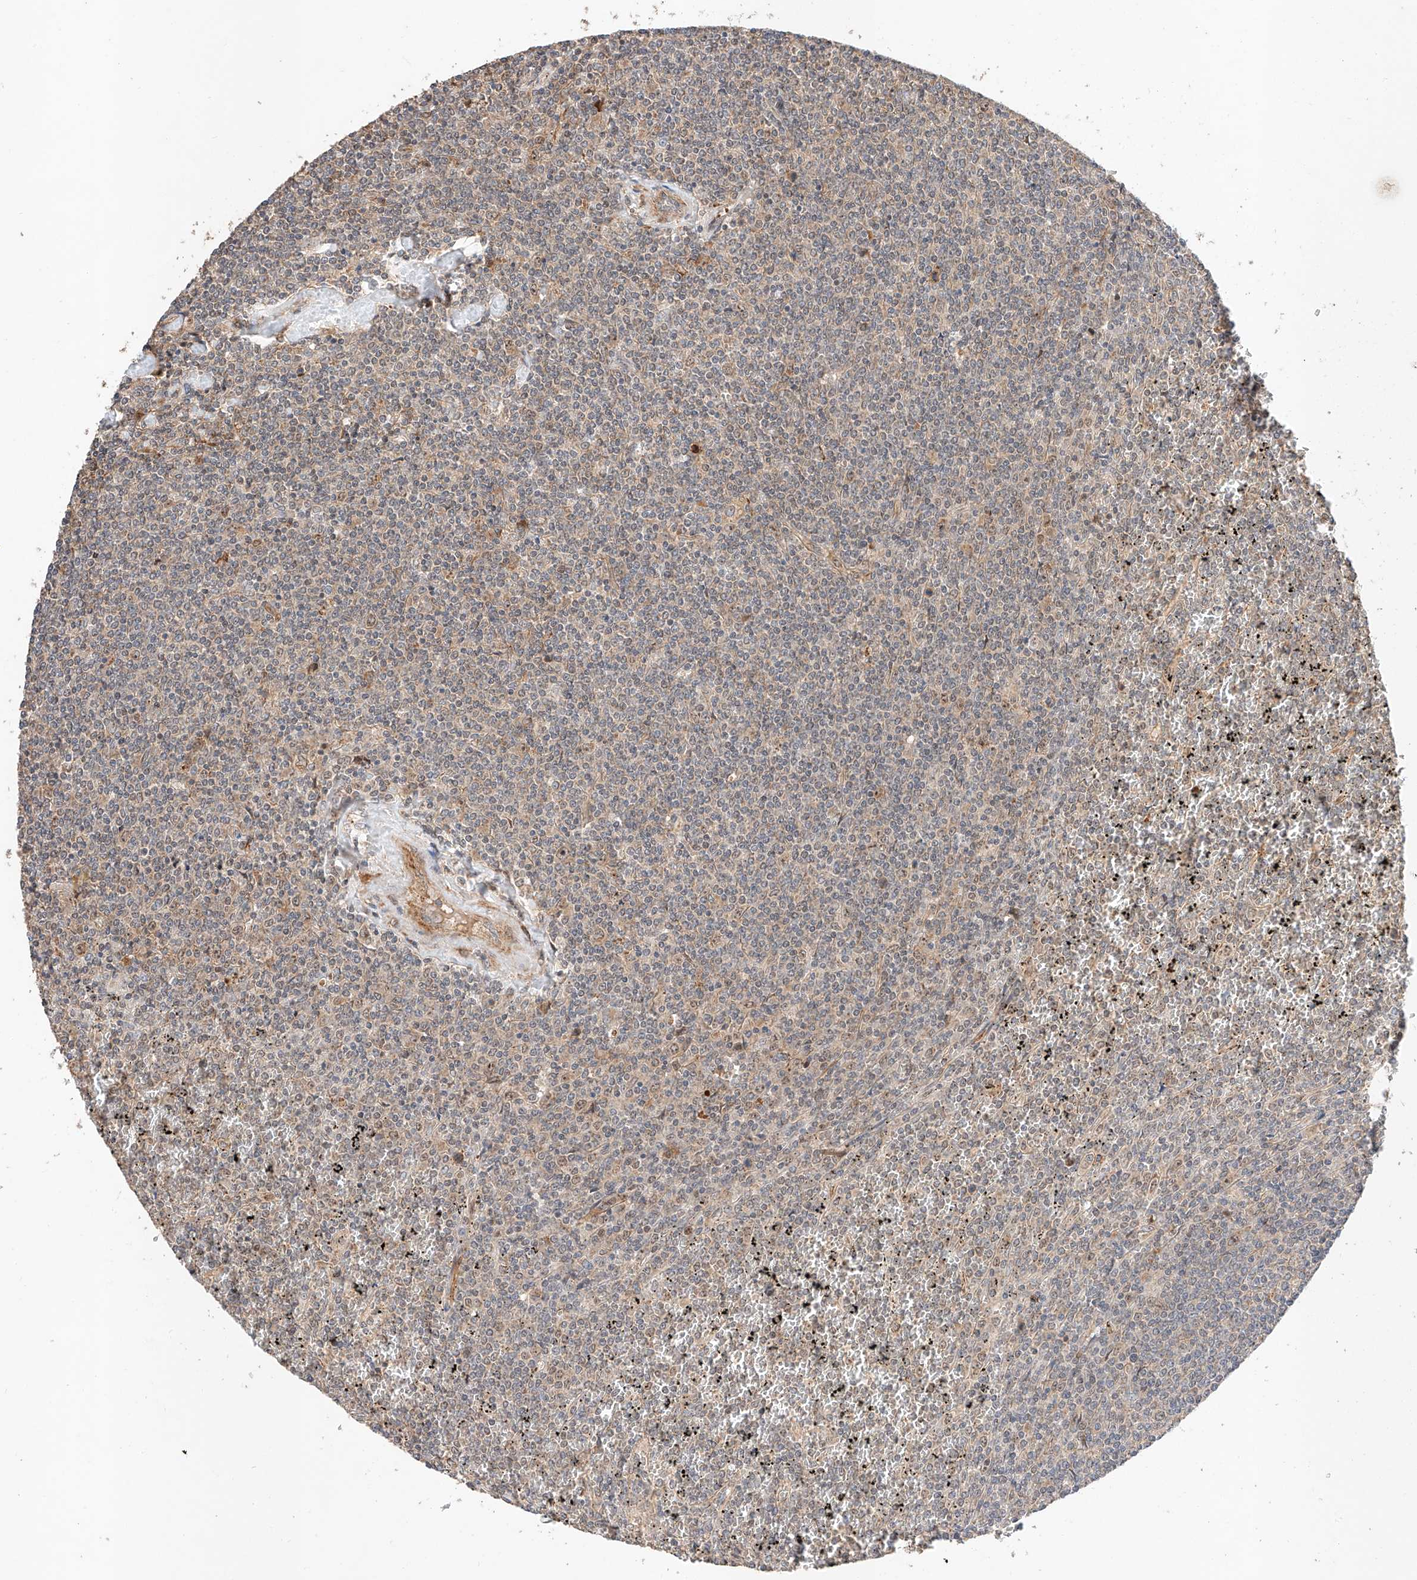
{"staining": {"intensity": "negative", "quantity": "none", "location": "none"}, "tissue": "lymphoma", "cell_type": "Tumor cells", "image_type": "cancer", "snomed": [{"axis": "morphology", "description": "Malignant lymphoma, non-Hodgkin's type, Low grade"}, {"axis": "topography", "description": "Spleen"}], "caption": "Immunohistochemical staining of lymphoma shows no significant staining in tumor cells.", "gene": "RAB23", "patient": {"sex": "female", "age": 19}}